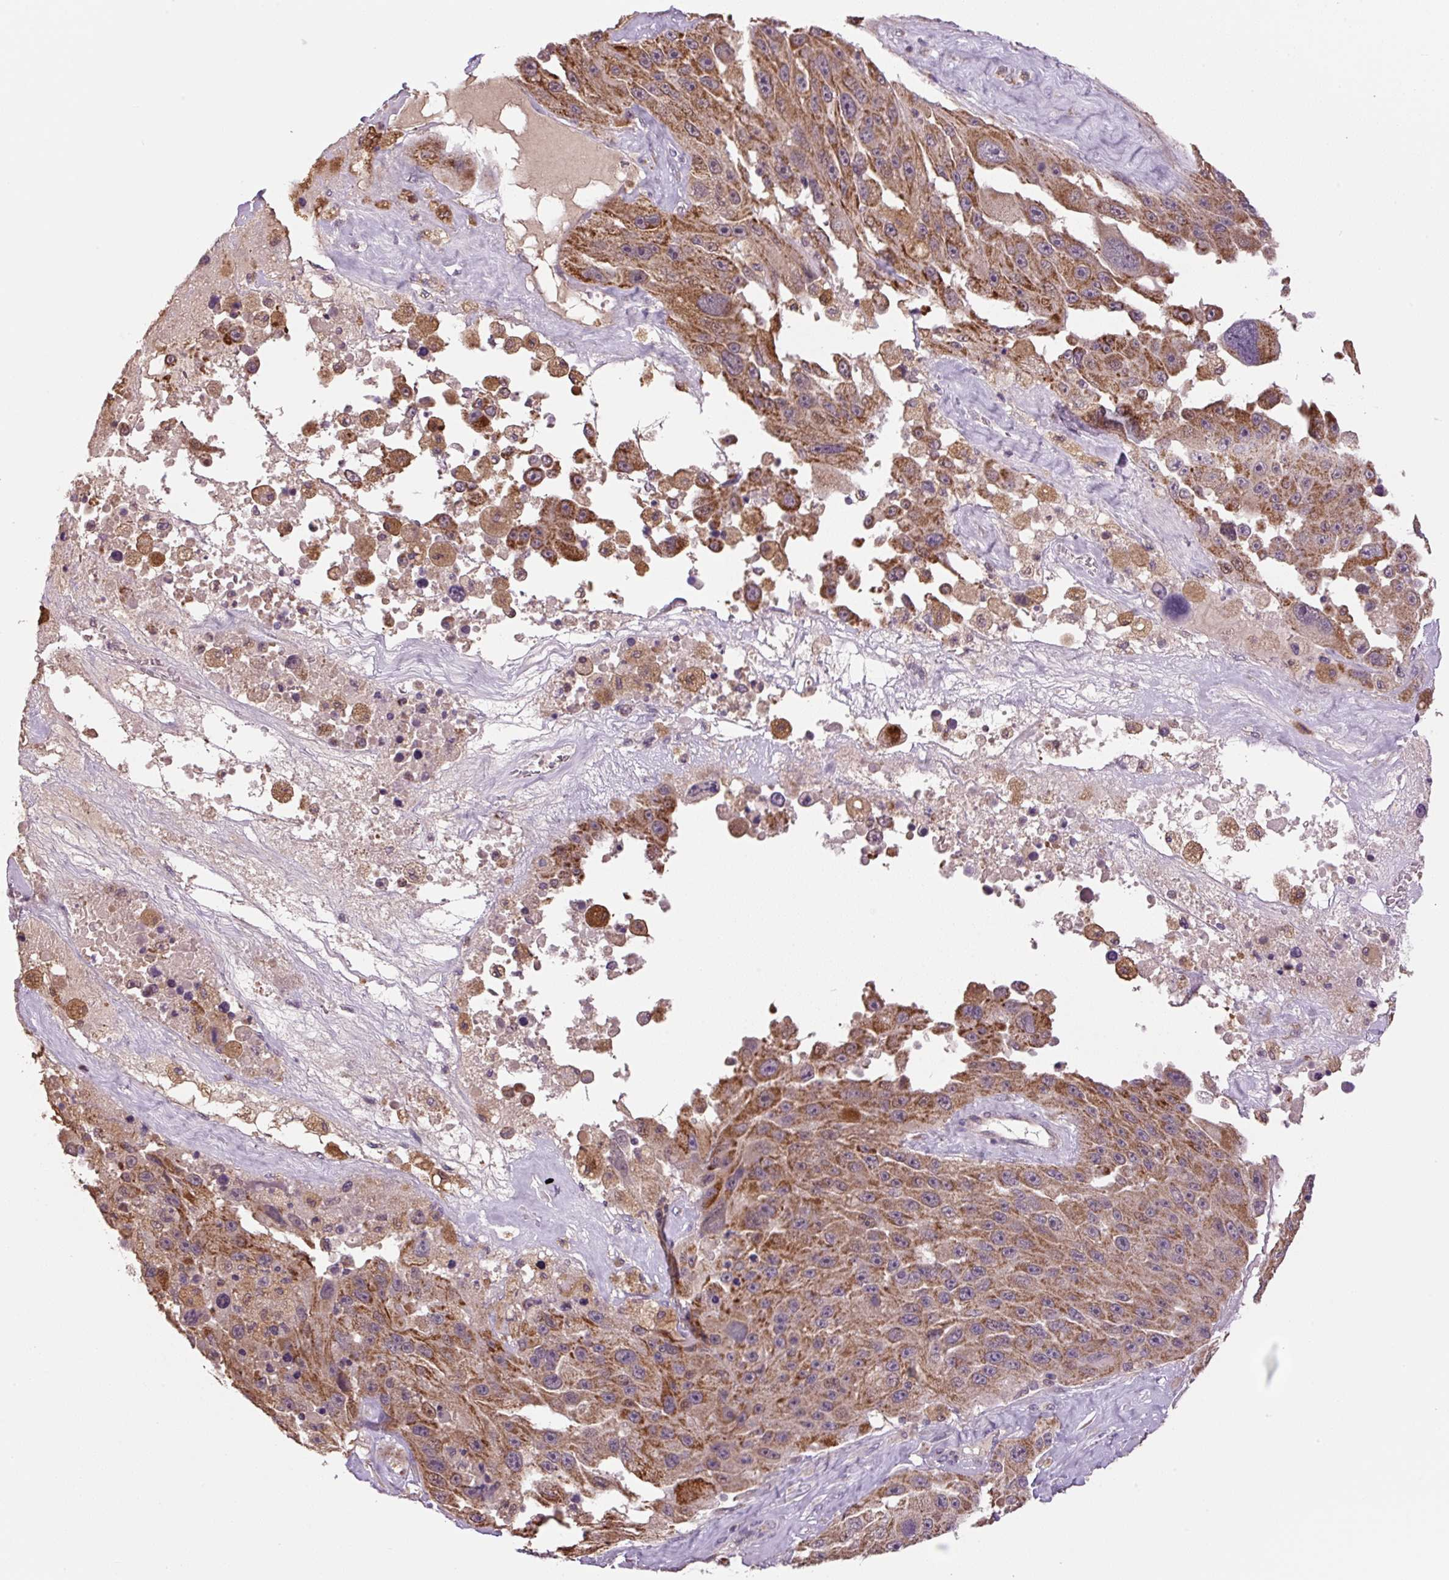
{"staining": {"intensity": "moderate", "quantity": ">75%", "location": "cytoplasmic/membranous,nuclear"}, "tissue": "melanoma", "cell_type": "Tumor cells", "image_type": "cancer", "snomed": [{"axis": "morphology", "description": "Malignant melanoma, Metastatic site"}, {"axis": "topography", "description": "Lymph node"}], "caption": "There is medium levels of moderate cytoplasmic/membranous and nuclear expression in tumor cells of malignant melanoma (metastatic site), as demonstrated by immunohistochemical staining (brown color).", "gene": "SGF29", "patient": {"sex": "male", "age": 62}}